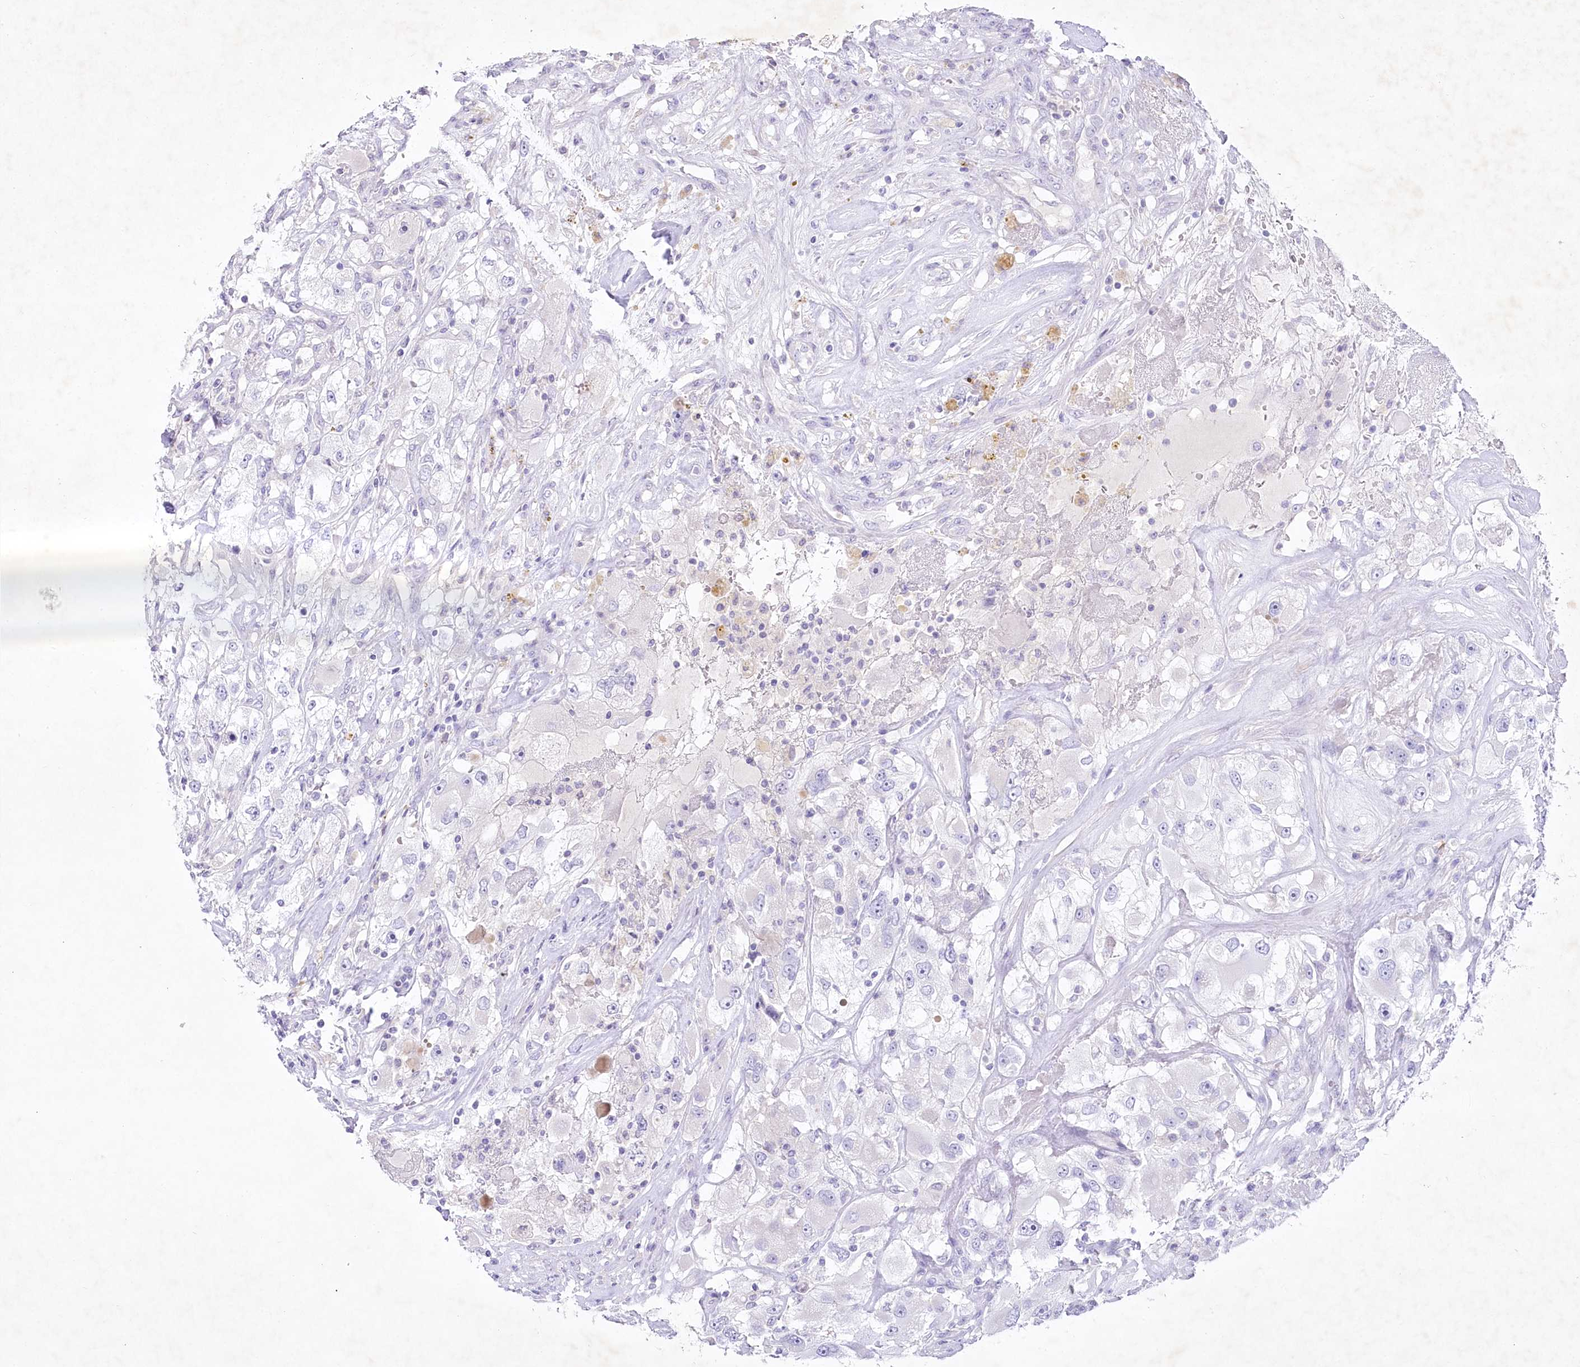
{"staining": {"intensity": "negative", "quantity": "none", "location": "none"}, "tissue": "renal cancer", "cell_type": "Tumor cells", "image_type": "cancer", "snomed": [{"axis": "morphology", "description": "Adenocarcinoma, NOS"}, {"axis": "topography", "description": "Kidney"}], "caption": "Immunohistochemistry (IHC) of human renal adenocarcinoma reveals no positivity in tumor cells. (DAB immunohistochemistry visualized using brightfield microscopy, high magnification).", "gene": "MYOZ1", "patient": {"sex": "female", "age": 52}}